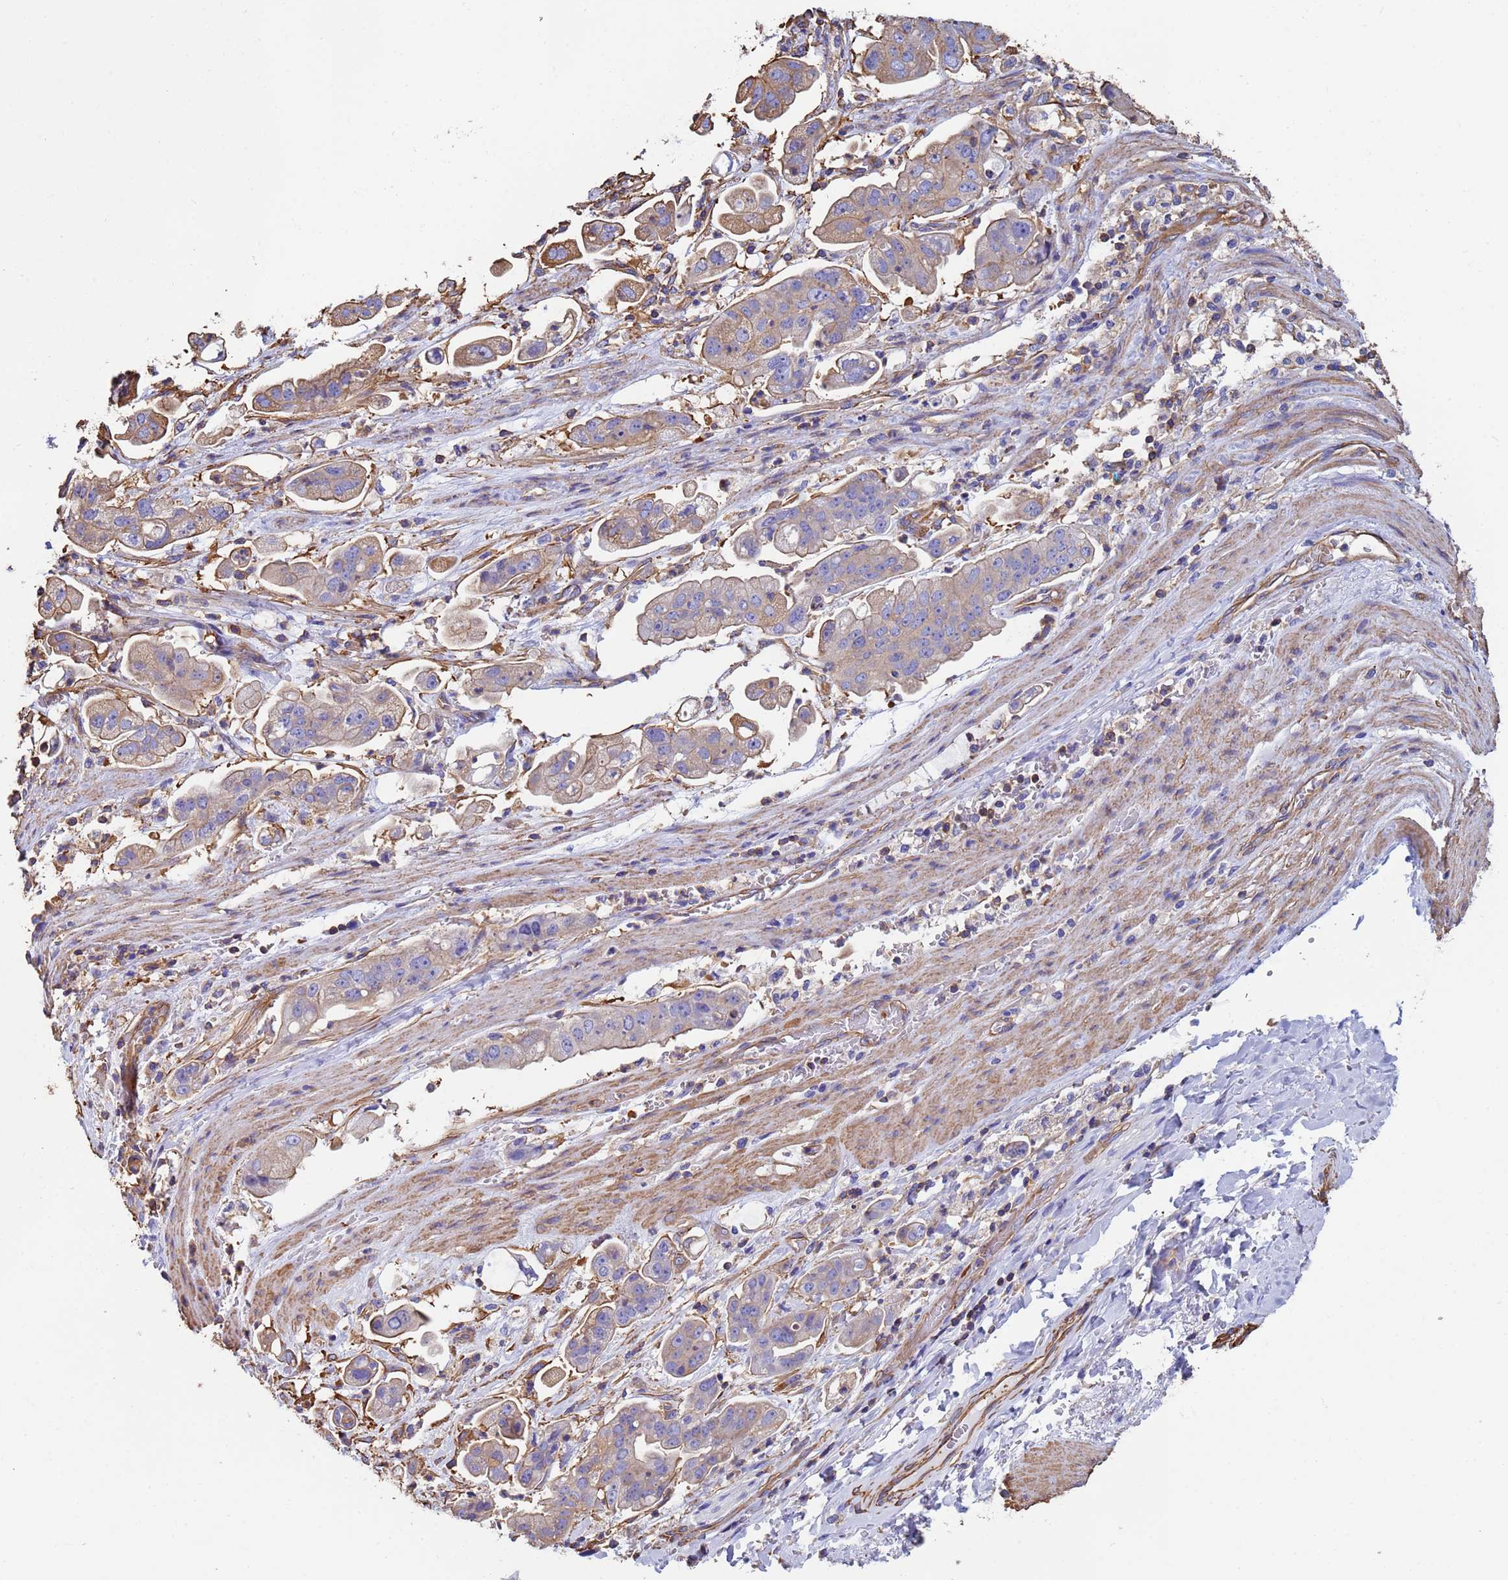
{"staining": {"intensity": "weak", "quantity": "25%-75%", "location": "cytoplasmic/membranous"}, "tissue": "stomach cancer", "cell_type": "Tumor cells", "image_type": "cancer", "snomed": [{"axis": "morphology", "description": "Adenocarcinoma, NOS"}, {"axis": "topography", "description": "Stomach"}], "caption": "This image exhibits immunohistochemistry (IHC) staining of human stomach cancer (adenocarcinoma), with low weak cytoplasmic/membranous positivity in about 25%-75% of tumor cells.", "gene": "MYL12A", "patient": {"sex": "male", "age": 62}}